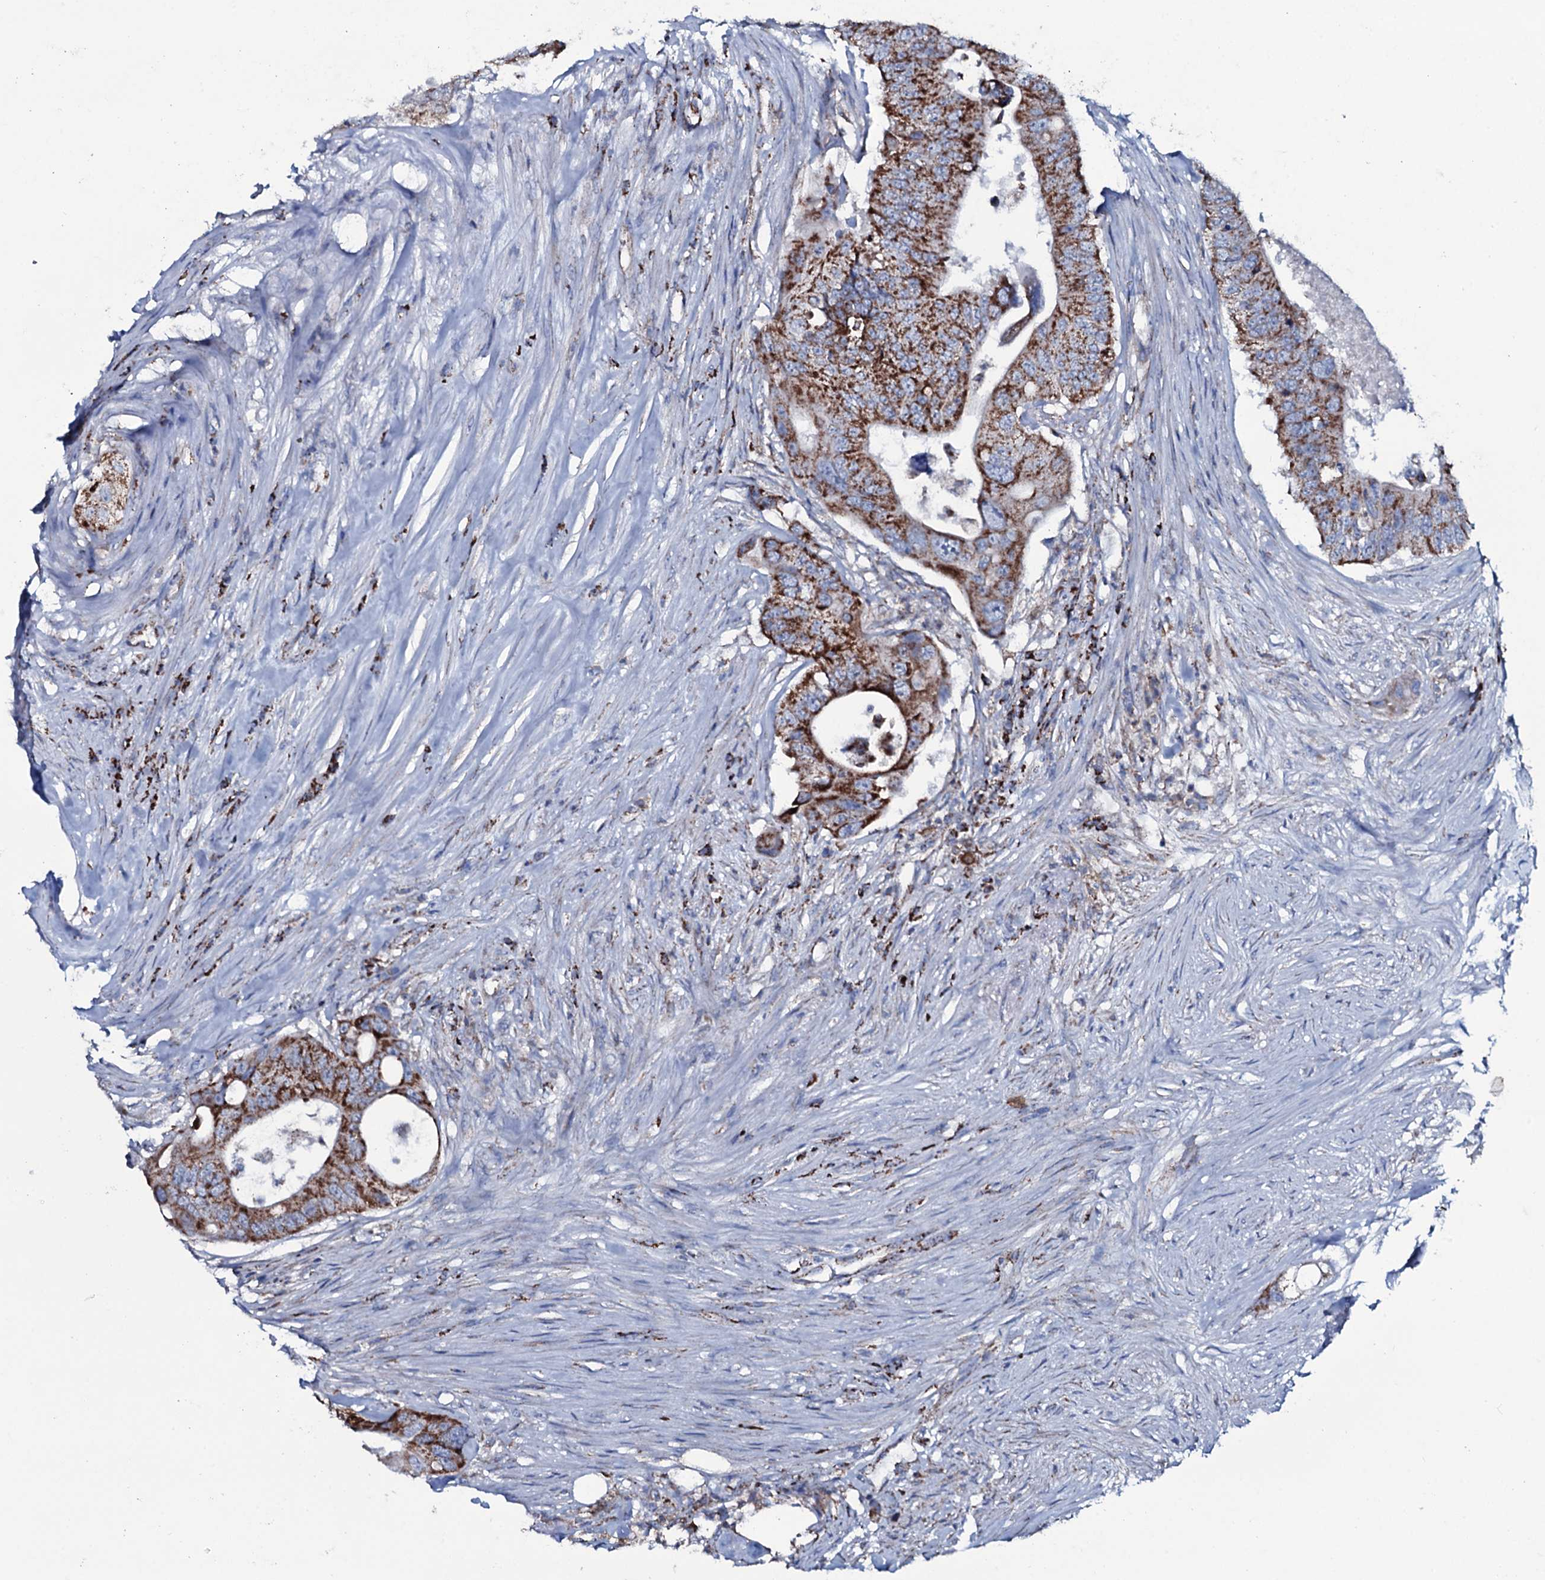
{"staining": {"intensity": "strong", "quantity": ">75%", "location": "cytoplasmic/membranous"}, "tissue": "colorectal cancer", "cell_type": "Tumor cells", "image_type": "cancer", "snomed": [{"axis": "morphology", "description": "Adenocarcinoma, NOS"}, {"axis": "topography", "description": "Colon"}], "caption": "Immunohistochemical staining of human colorectal cancer (adenocarcinoma) demonstrates high levels of strong cytoplasmic/membranous staining in approximately >75% of tumor cells.", "gene": "MRPS35", "patient": {"sex": "male", "age": 71}}